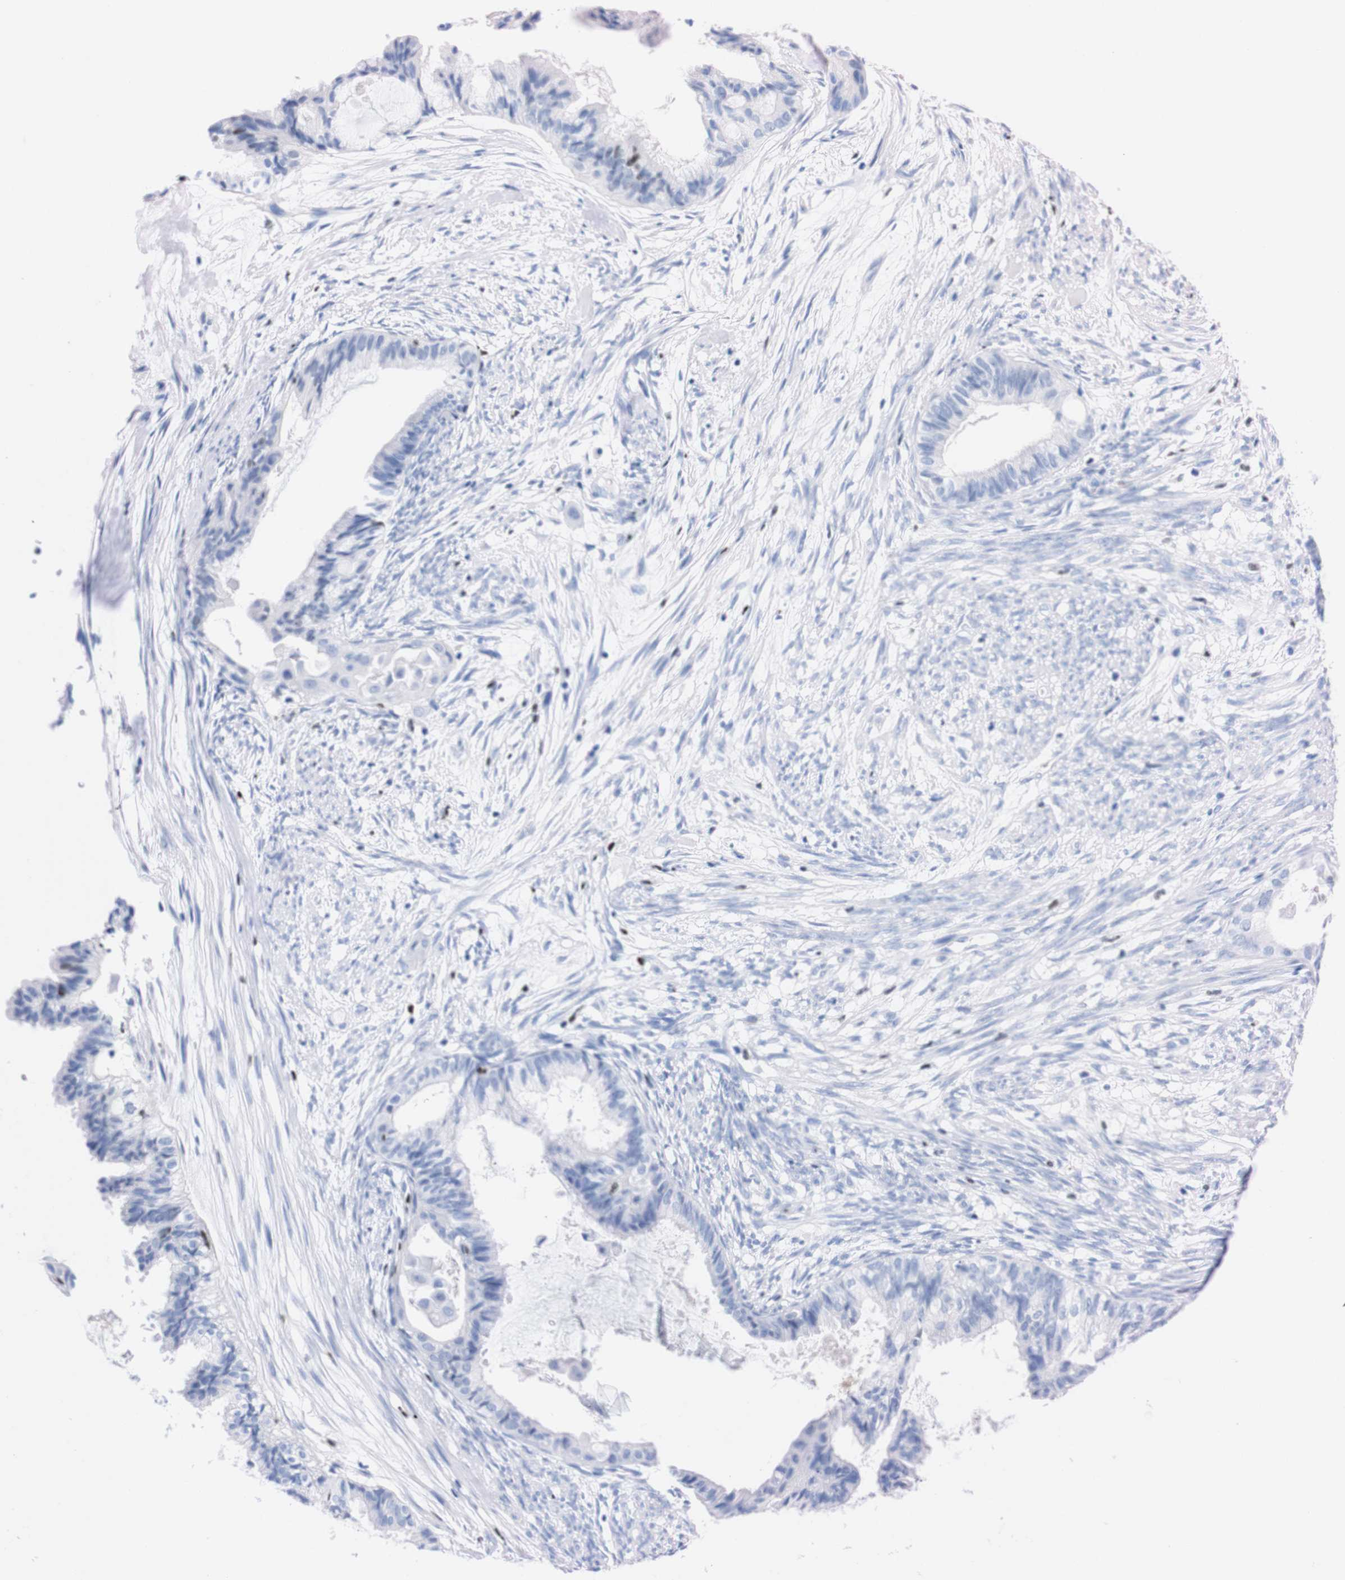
{"staining": {"intensity": "negative", "quantity": "none", "location": "none"}, "tissue": "cervical cancer", "cell_type": "Tumor cells", "image_type": "cancer", "snomed": [{"axis": "morphology", "description": "Normal tissue, NOS"}, {"axis": "morphology", "description": "Adenocarcinoma, NOS"}, {"axis": "topography", "description": "Cervix"}, {"axis": "topography", "description": "Endometrium"}], "caption": "An image of adenocarcinoma (cervical) stained for a protein reveals no brown staining in tumor cells.", "gene": "P2RY12", "patient": {"sex": "female", "age": 86}}